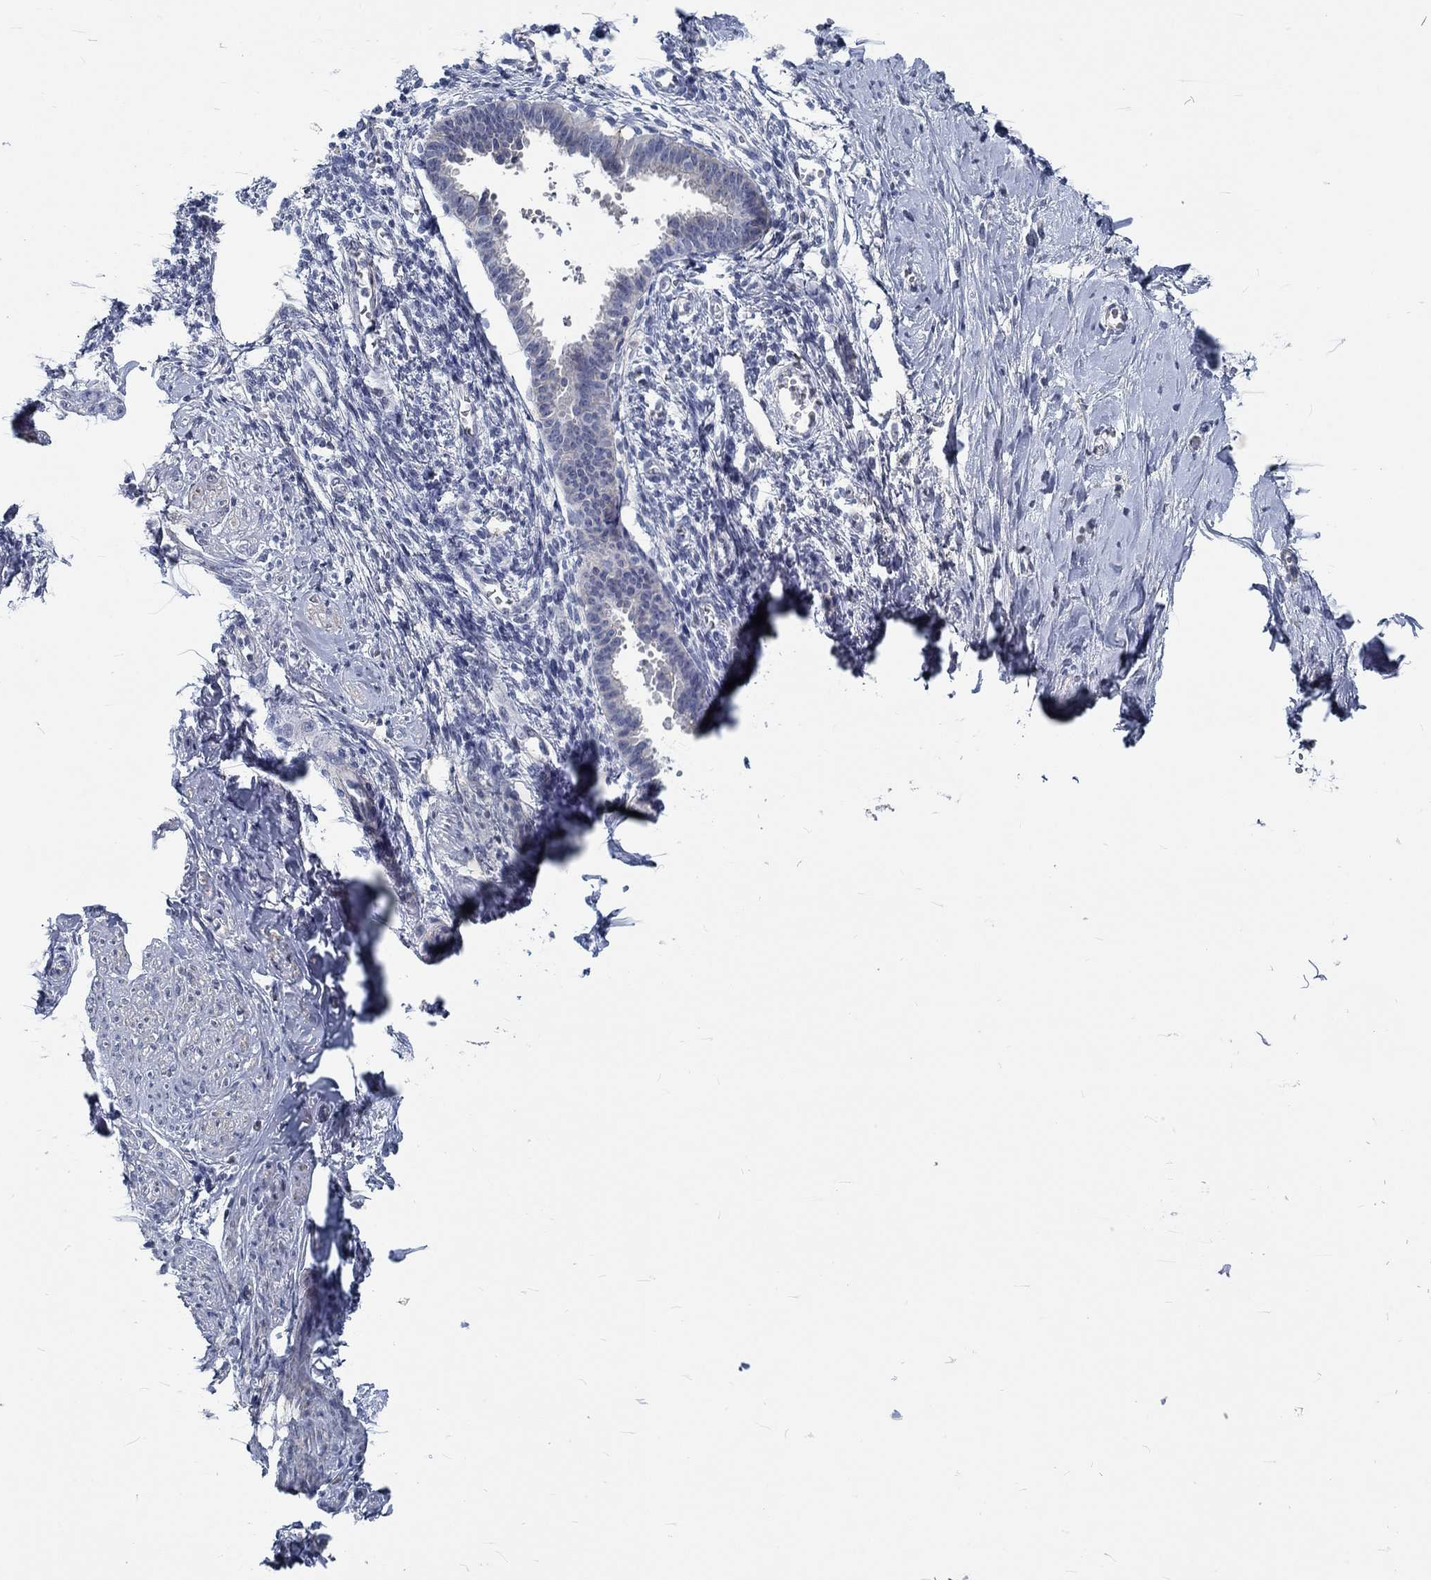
{"staining": {"intensity": "negative", "quantity": "none", "location": "none"}, "tissue": "endometrium", "cell_type": "Cells in endometrial stroma", "image_type": "normal", "snomed": [{"axis": "morphology", "description": "Normal tissue, NOS"}, {"axis": "topography", "description": "Cervix"}, {"axis": "topography", "description": "Endometrium"}], "caption": "This micrograph is of normal endometrium stained with IHC to label a protein in brown with the nuclei are counter-stained blue. There is no positivity in cells in endometrial stroma.", "gene": "MYBPC1", "patient": {"sex": "female", "age": 37}}